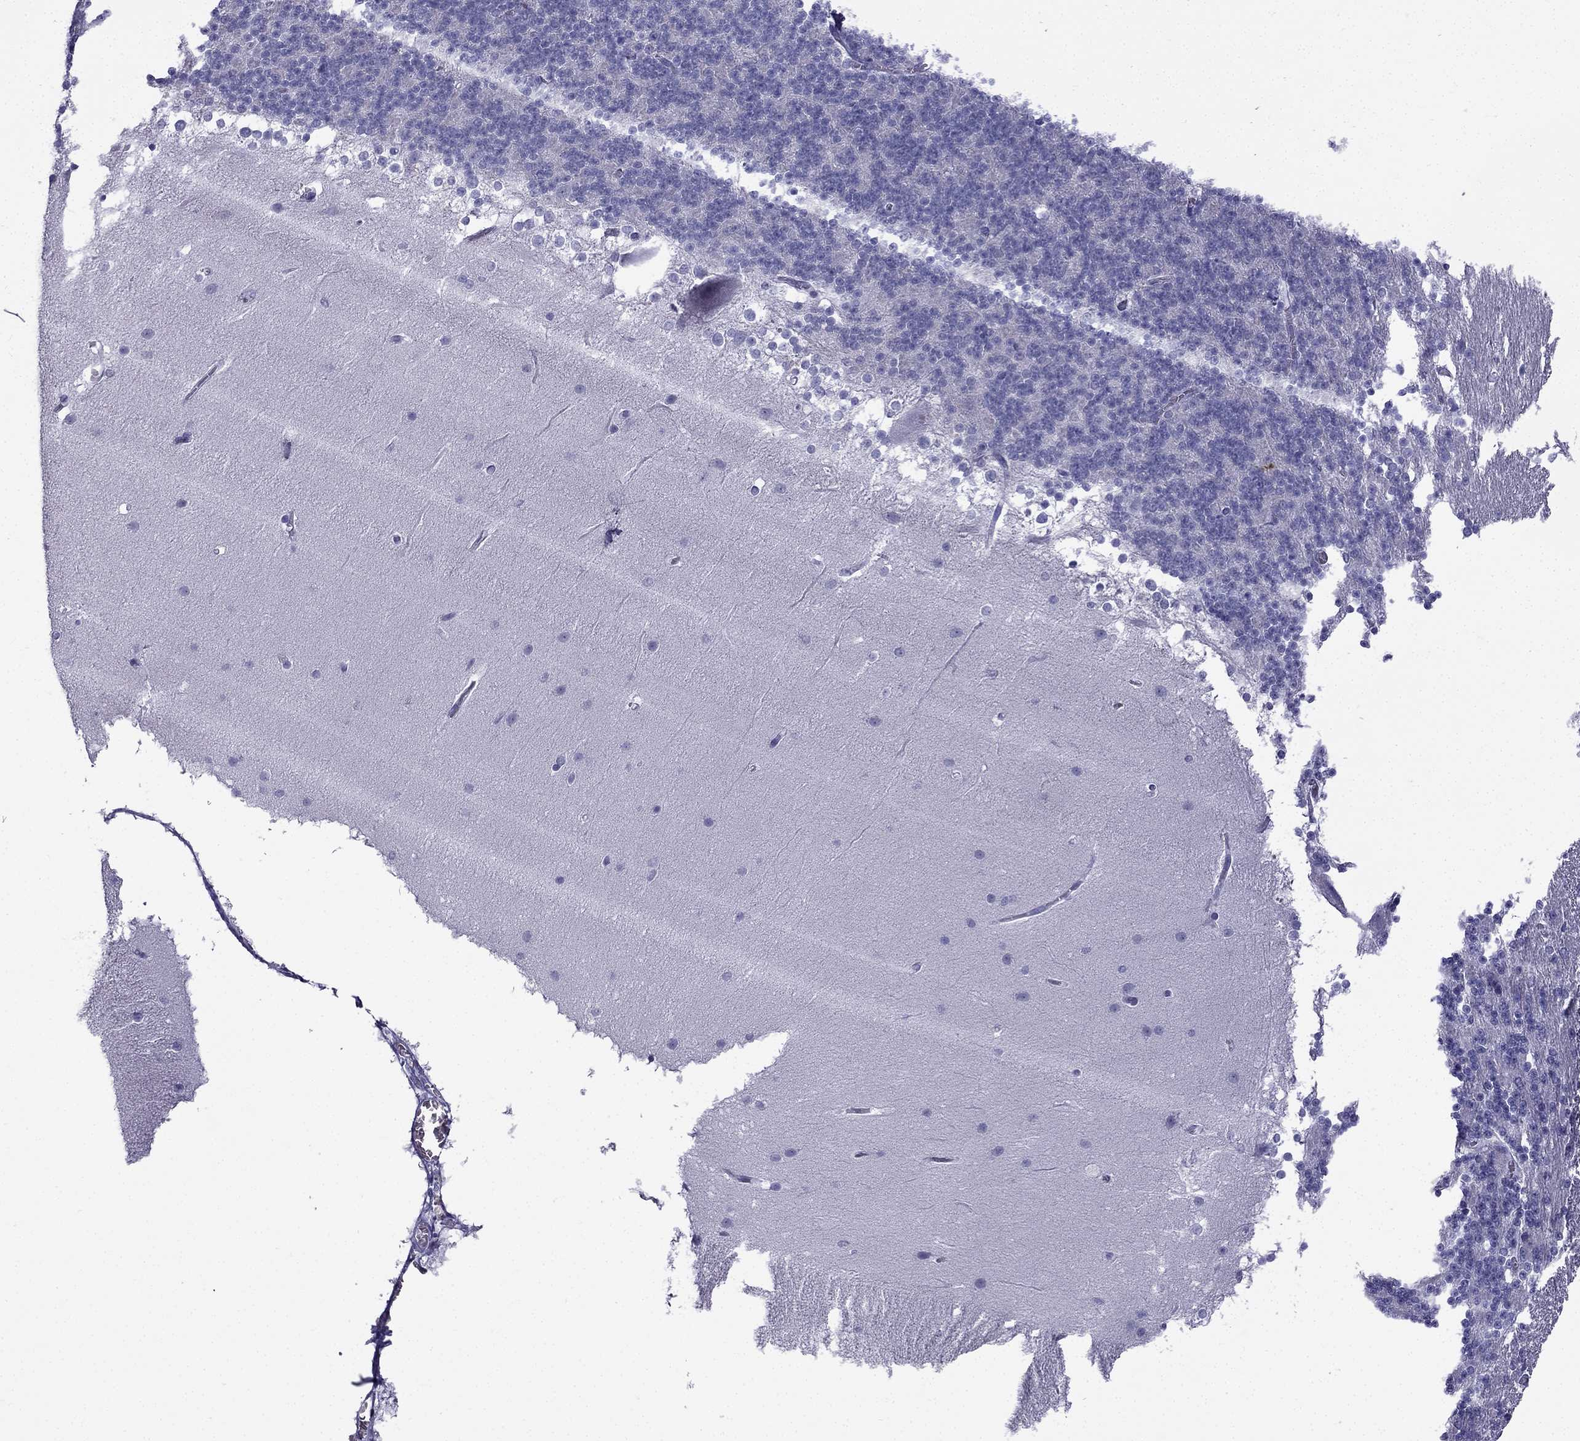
{"staining": {"intensity": "negative", "quantity": "none", "location": "none"}, "tissue": "cerebellum", "cell_type": "Cells in granular layer", "image_type": "normal", "snomed": [{"axis": "morphology", "description": "Normal tissue, NOS"}, {"axis": "topography", "description": "Cerebellum"}], "caption": "Immunohistochemistry (IHC) micrograph of unremarkable cerebellum: human cerebellum stained with DAB reveals no significant protein expression in cells in granular layer. Nuclei are stained in blue.", "gene": "GJA8", "patient": {"sex": "female", "age": 19}}